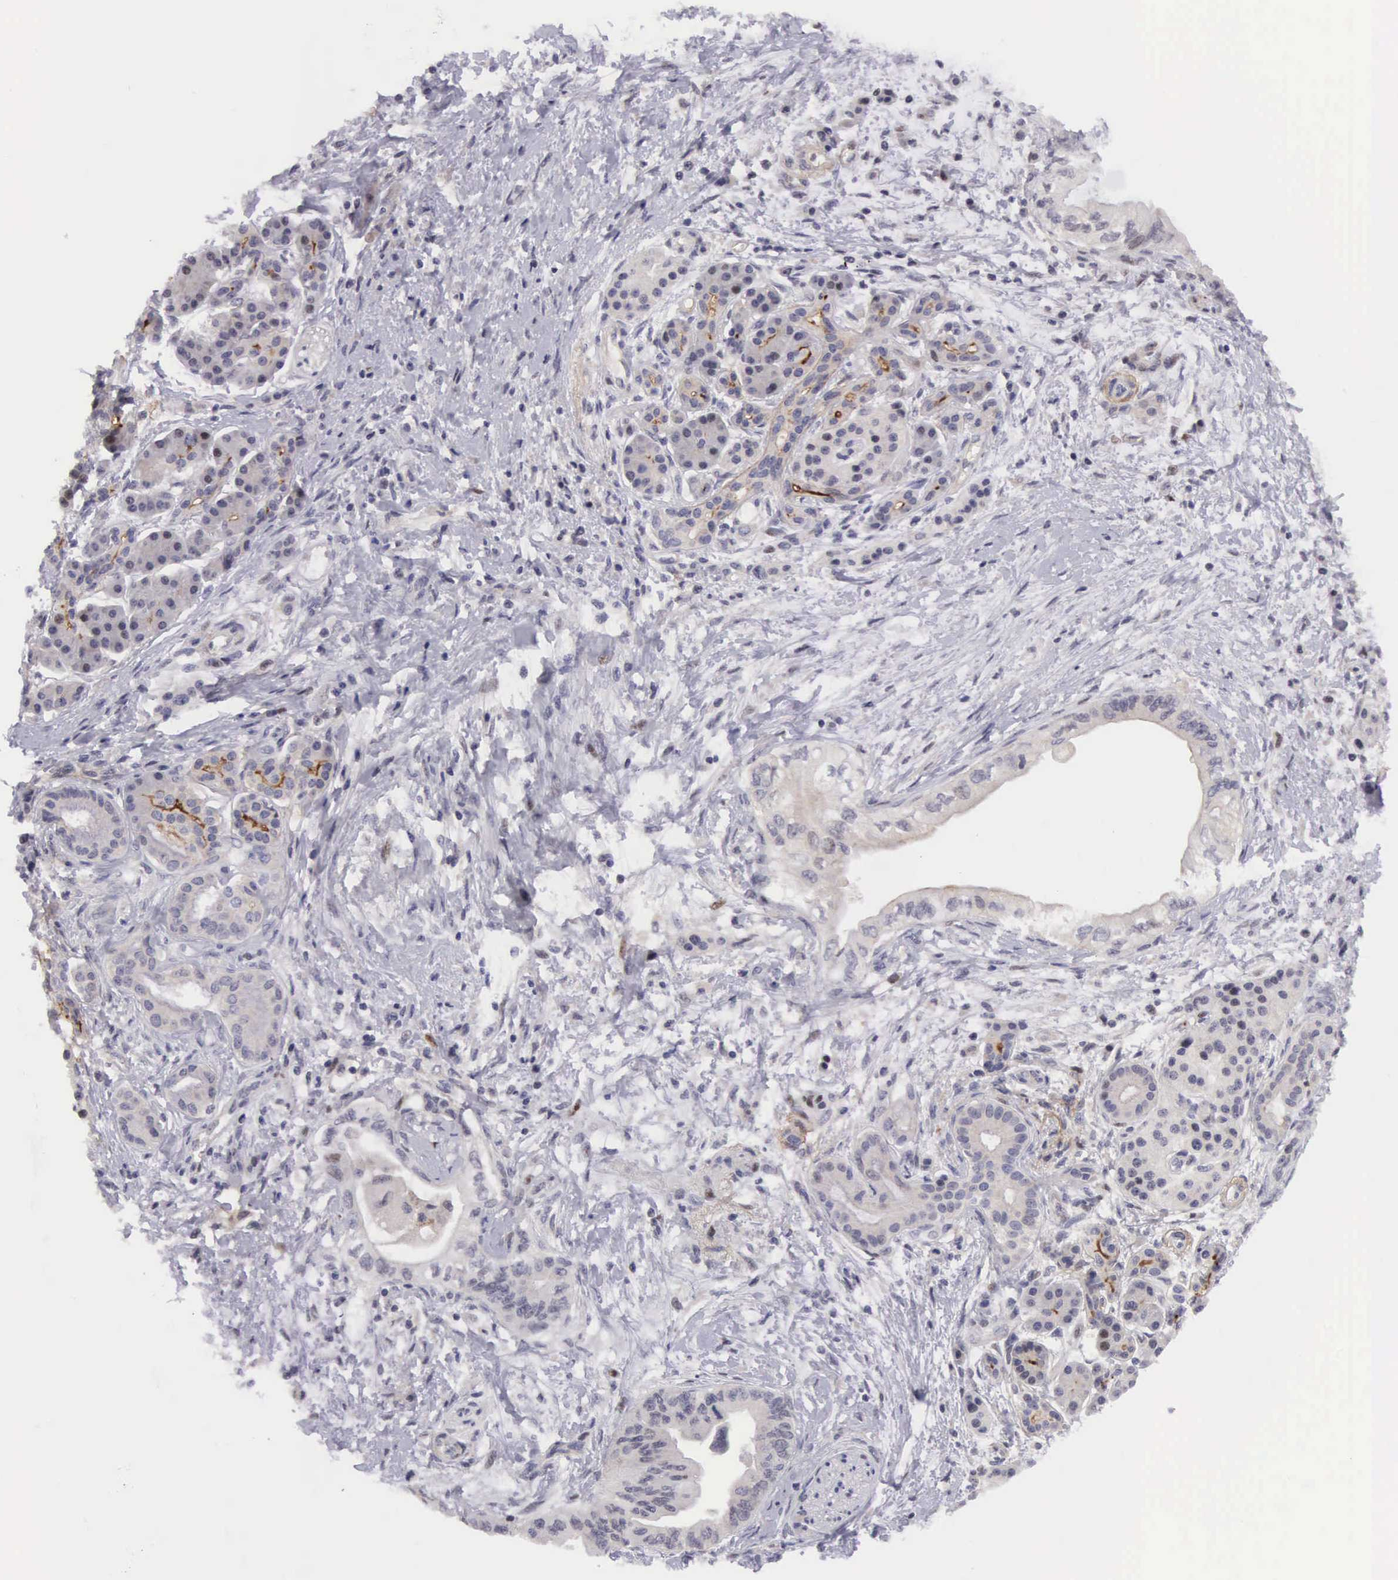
{"staining": {"intensity": "weak", "quantity": "25%-75%", "location": "cytoplasmic/membranous,nuclear"}, "tissue": "pancreatic cancer", "cell_type": "Tumor cells", "image_type": "cancer", "snomed": [{"axis": "morphology", "description": "Adenocarcinoma, NOS"}, {"axis": "topography", "description": "Pancreas"}], "caption": "DAB (3,3'-diaminobenzidine) immunohistochemical staining of pancreatic adenocarcinoma demonstrates weak cytoplasmic/membranous and nuclear protein staining in about 25%-75% of tumor cells. The staining was performed using DAB to visualize the protein expression in brown, while the nuclei were stained in blue with hematoxylin (Magnification: 20x).", "gene": "EMID1", "patient": {"sex": "female", "age": 66}}